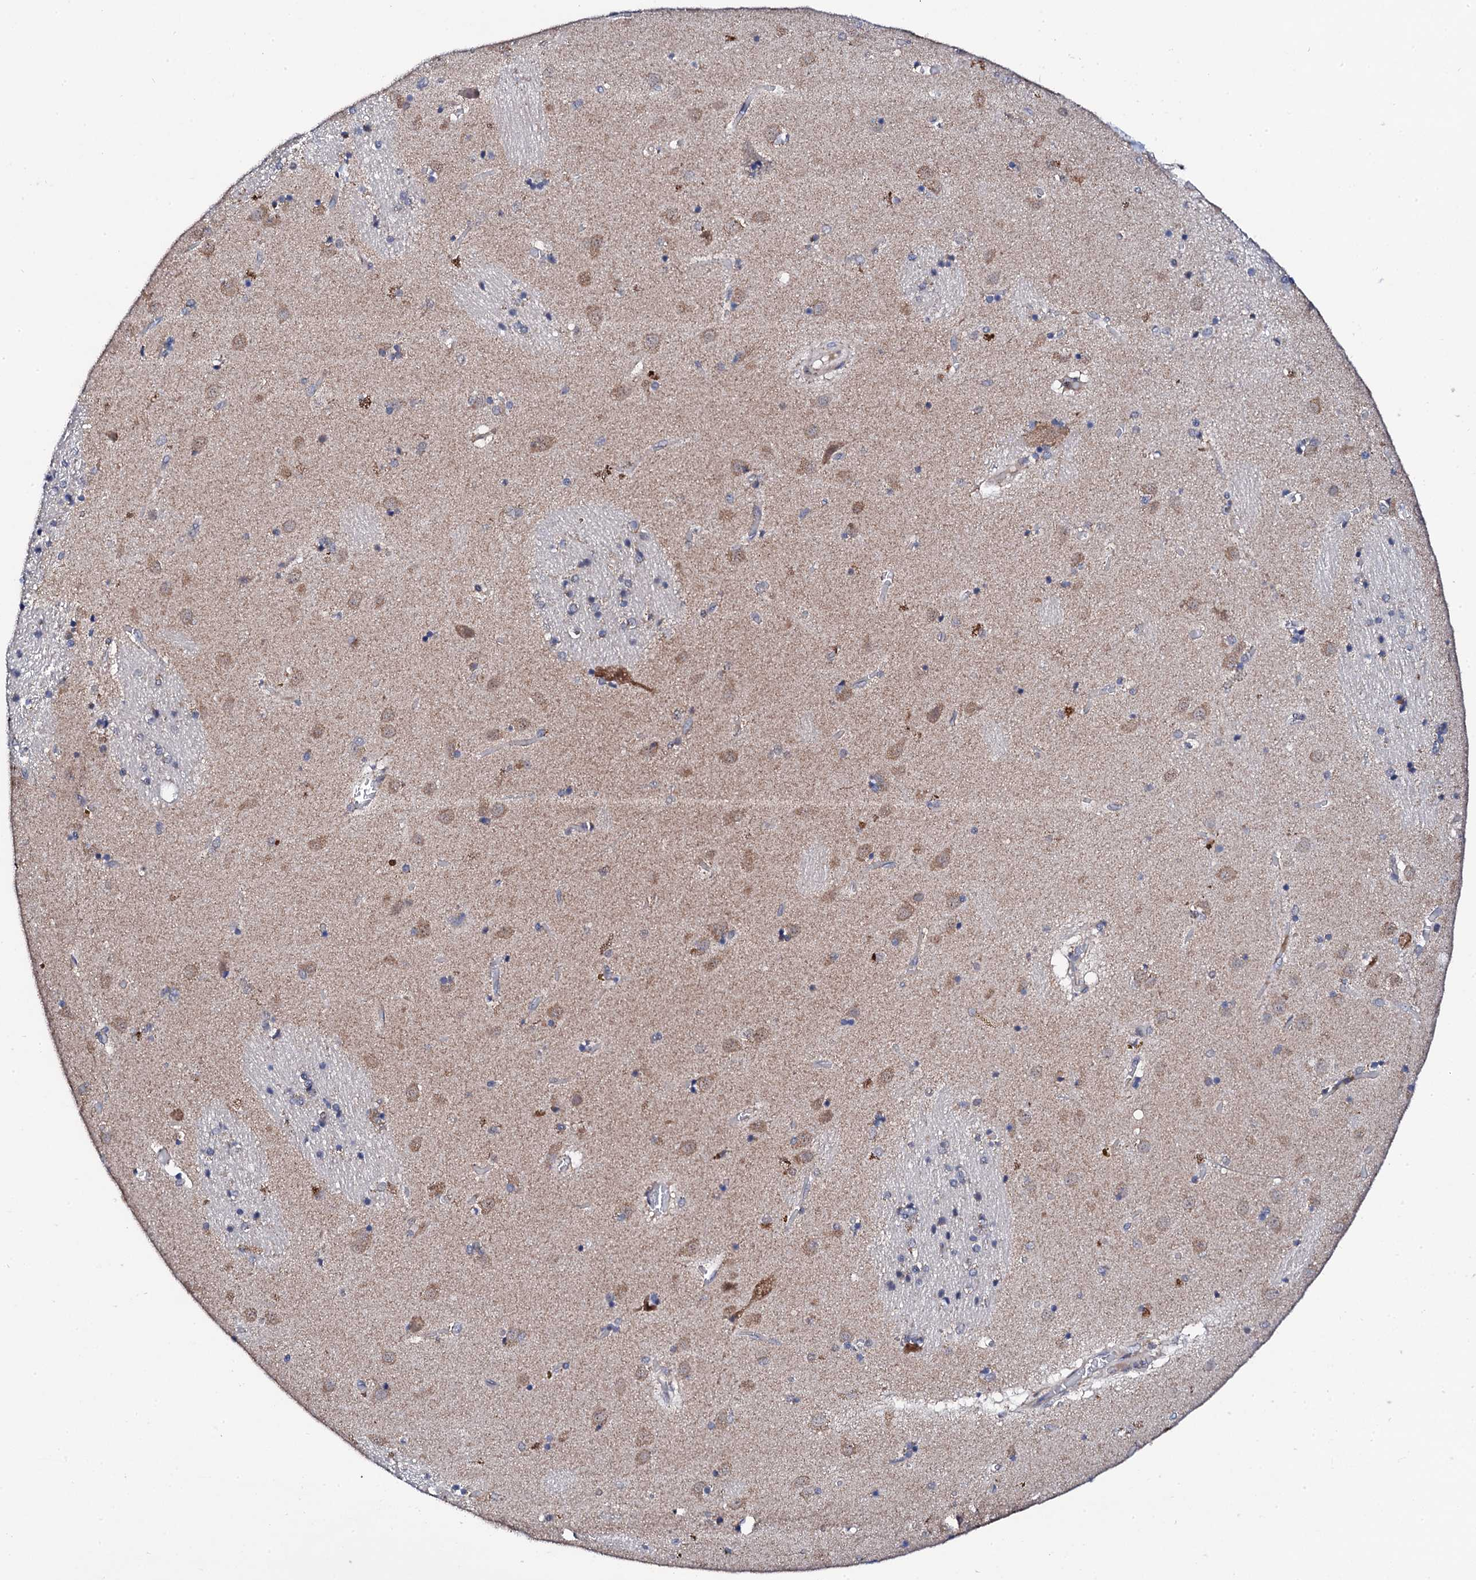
{"staining": {"intensity": "weak", "quantity": "<25%", "location": "cytoplasmic/membranous"}, "tissue": "caudate", "cell_type": "Glial cells", "image_type": "normal", "snomed": [{"axis": "morphology", "description": "Normal tissue, NOS"}, {"axis": "topography", "description": "Lateral ventricle wall"}], "caption": "The immunohistochemistry (IHC) image has no significant staining in glial cells of caudate. (Brightfield microscopy of DAB immunohistochemistry at high magnification).", "gene": "COG4", "patient": {"sex": "male", "age": 70}}